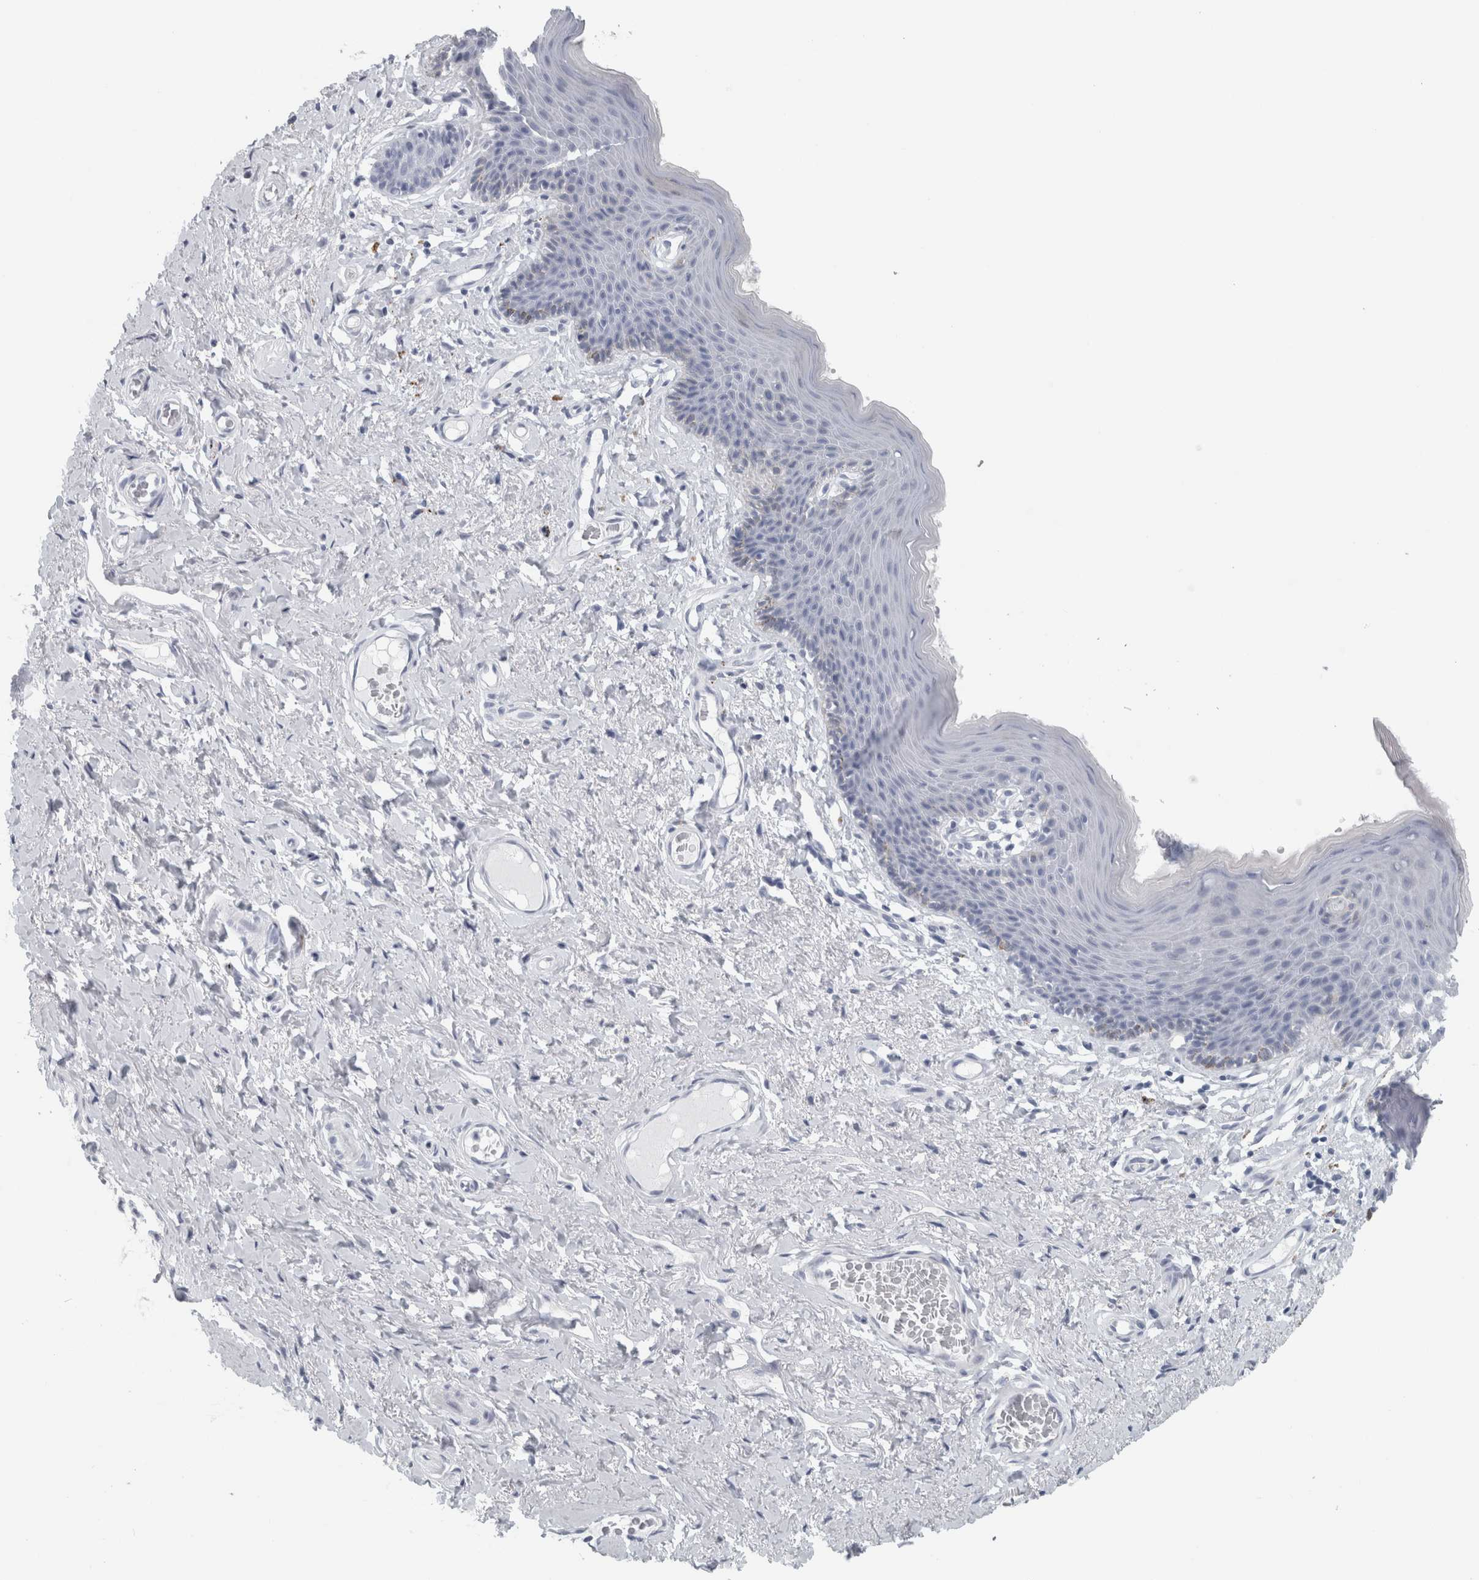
{"staining": {"intensity": "negative", "quantity": "none", "location": "none"}, "tissue": "skin", "cell_type": "Epidermal cells", "image_type": "normal", "snomed": [{"axis": "morphology", "description": "Normal tissue, NOS"}, {"axis": "topography", "description": "Vulva"}], "caption": "A high-resolution image shows immunohistochemistry (IHC) staining of normal skin, which shows no significant expression in epidermal cells. Brightfield microscopy of immunohistochemistry stained with DAB (3,3'-diaminobenzidine) (brown) and hematoxylin (blue), captured at high magnification.", "gene": "CPE", "patient": {"sex": "female", "age": 66}}